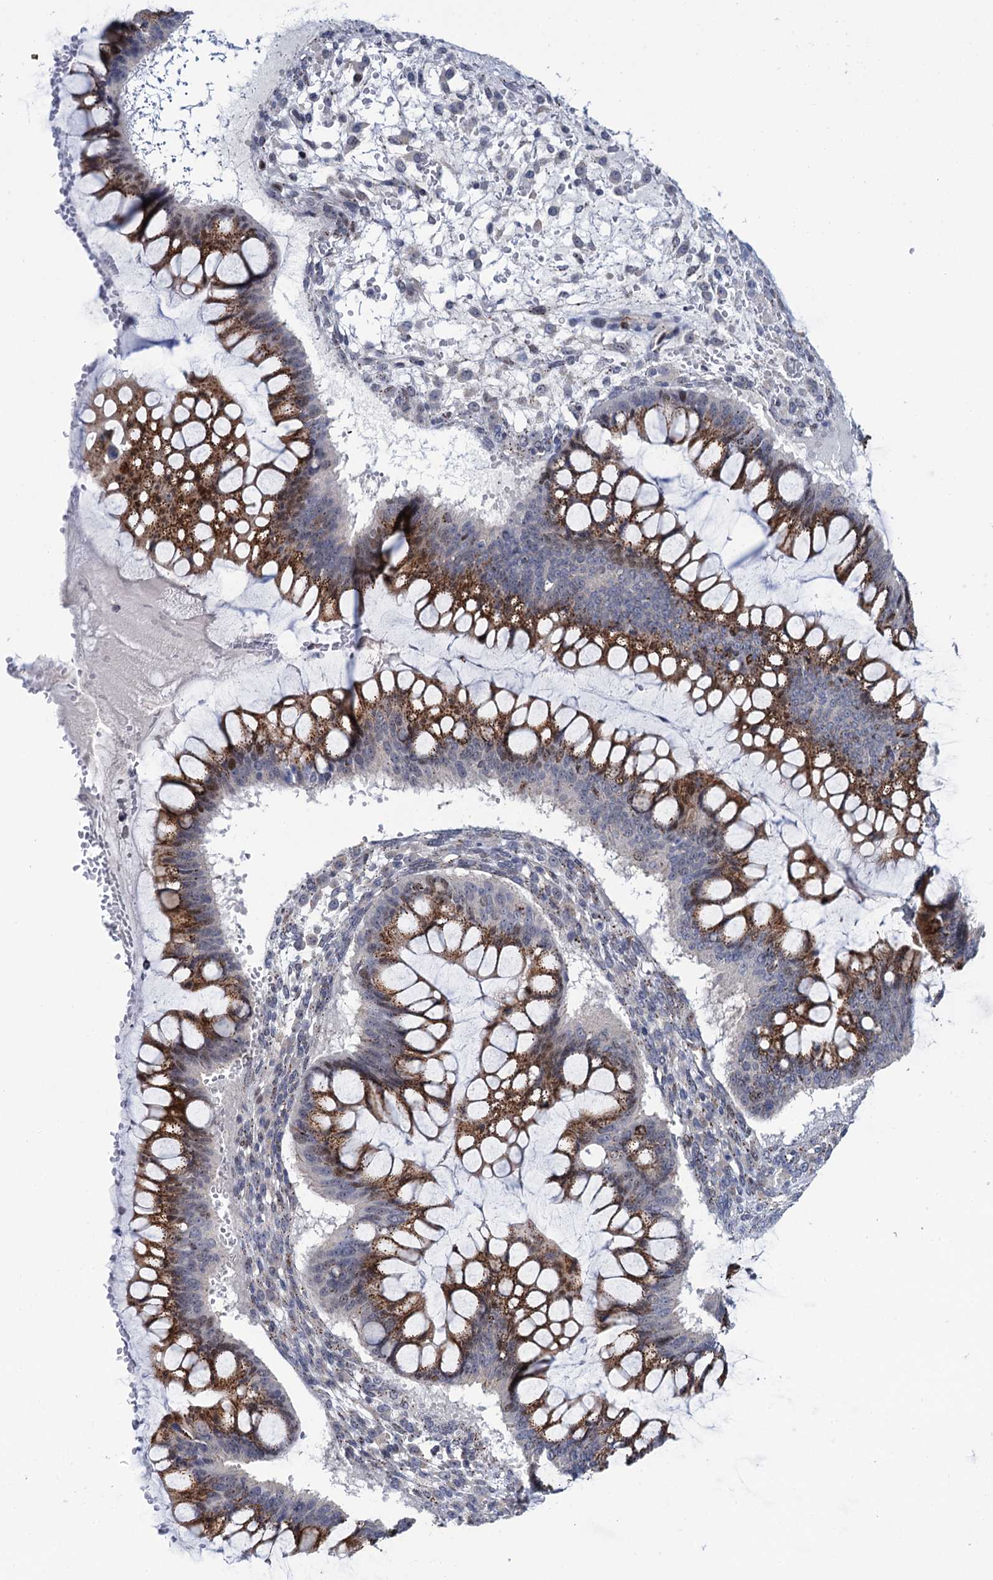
{"staining": {"intensity": "strong", "quantity": ">75%", "location": "cytoplasmic/membranous"}, "tissue": "ovarian cancer", "cell_type": "Tumor cells", "image_type": "cancer", "snomed": [{"axis": "morphology", "description": "Cystadenocarcinoma, mucinous, NOS"}, {"axis": "topography", "description": "Ovary"}], "caption": "Ovarian cancer stained for a protein shows strong cytoplasmic/membranous positivity in tumor cells.", "gene": "THAP2", "patient": {"sex": "female", "age": 73}}